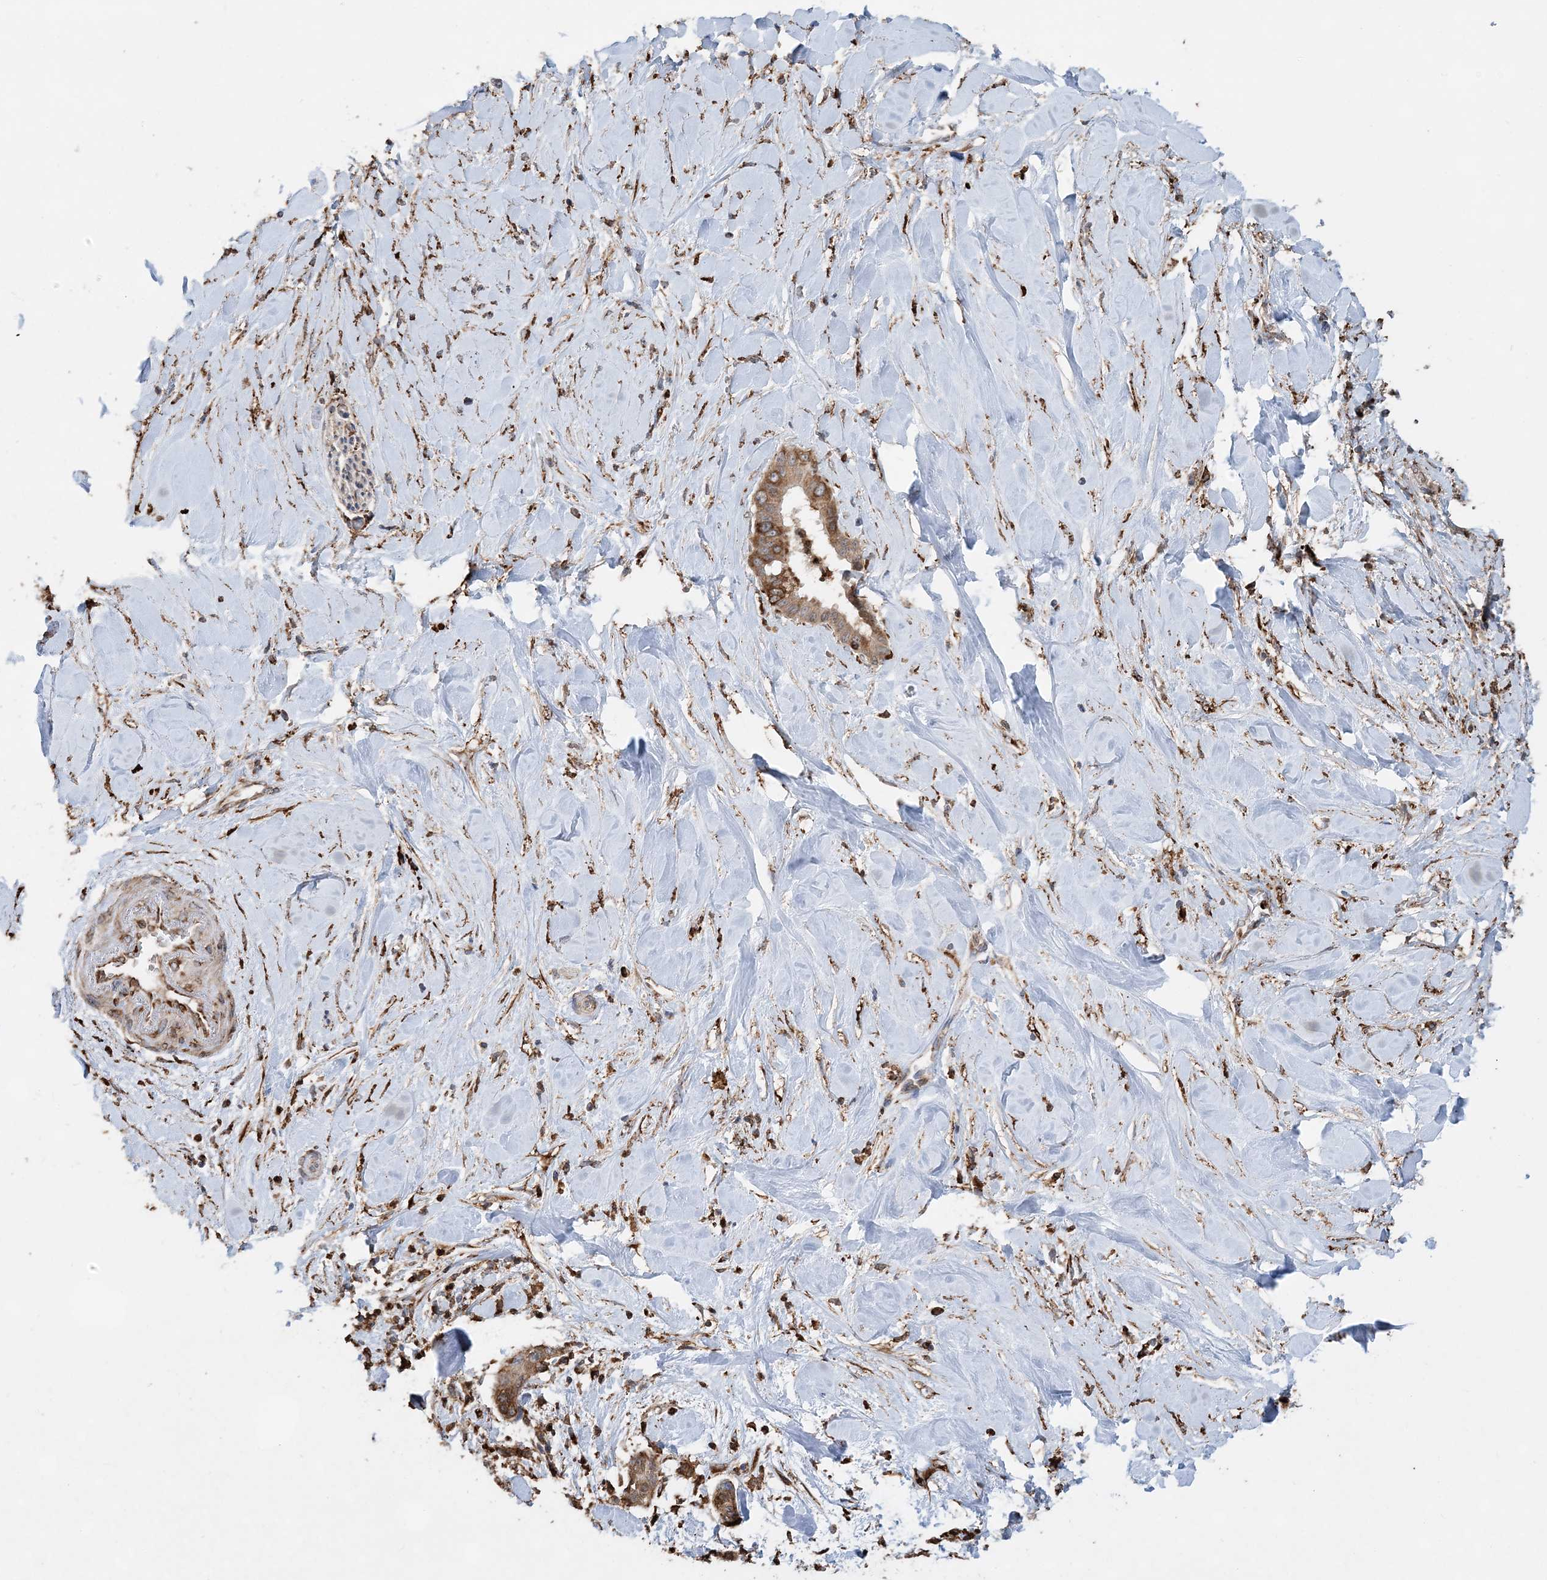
{"staining": {"intensity": "moderate", "quantity": "25%-75%", "location": "cytoplasmic/membranous"}, "tissue": "liver cancer", "cell_type": "Tumor cells", "image_type": "cancer", "snomed": [{"axis": "morphology", "description": "Cholangiocarcinoma"}, {"axis": "topography", "description": "Liver"}], "caption": "The micrograph demonstrates immunohistochemical staining of cholangiocarcinoma (liver). There is moderate cytoplasmic/membranous expression is present in about 25%-75% of tumor cells.", "gene": "WDR12", "patient": {"sex": "female", "age": 54}}